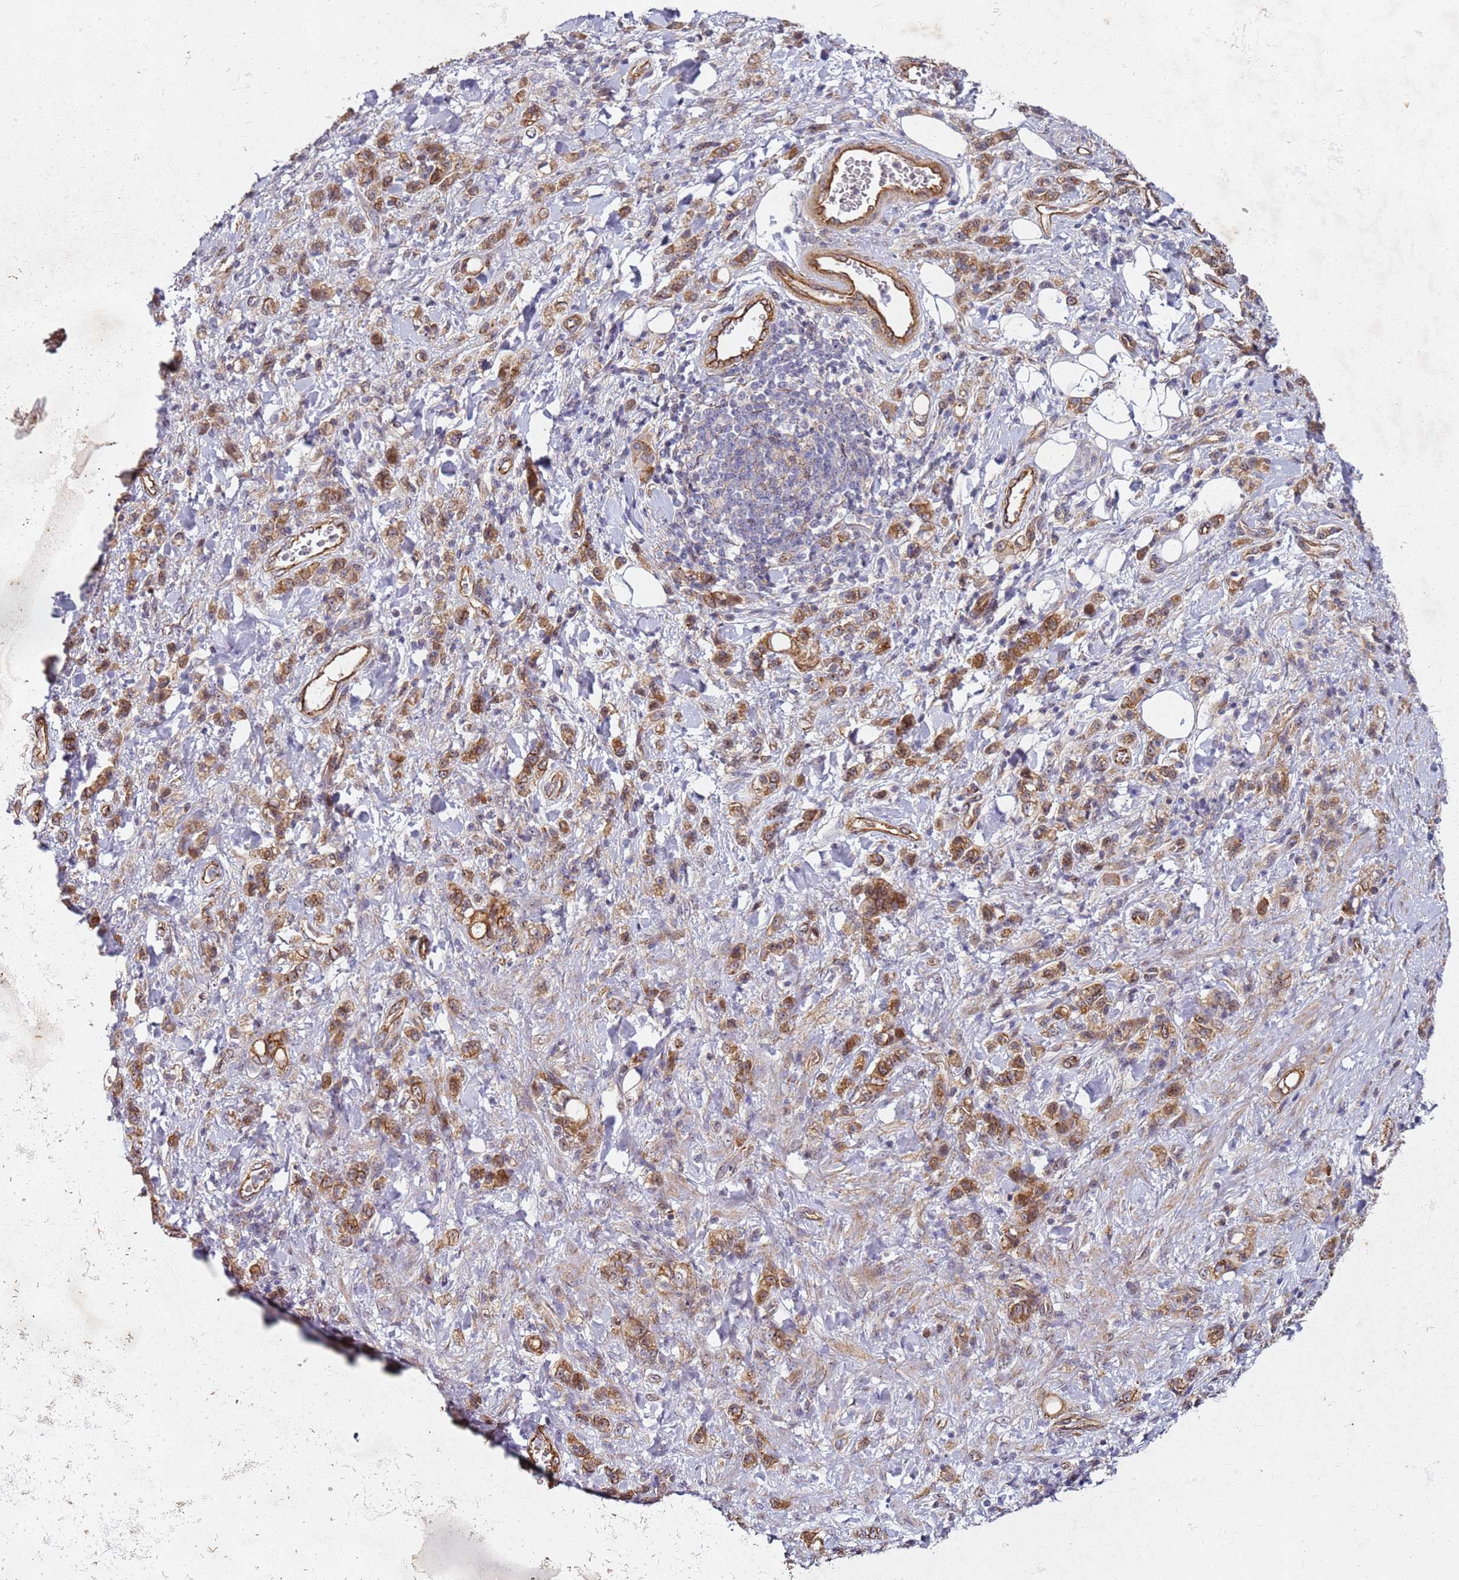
{"staining": {"intensity": "moderate", "quantity": ">75%", "location": "cytoplasmic/membranous"}, "tissue": "stomach cancer", "cell_type": "Tumor cells", "image_type": "cancer", "snomed": [{"axis": "morphology", "description": "Adenocarcinoma, NOS"}, {"axis": "topography", "description": "Stomach"}], "caption": "DAB (3,3'-diaminobenzidine) immunohistochemical staining of stomach adenocarcinoma reveals moderate cytoplasmic/membranous protein positivity in approximately >75% of tumor cells. The protein is stained brown, and the nuclei are stained in blue (DAB (3,3'-diaminobenzidine) IHC with brightfield microscopy, high magnification).", "gene": "C2CD4B", "patient": {"sex": "male", "age": 77}}